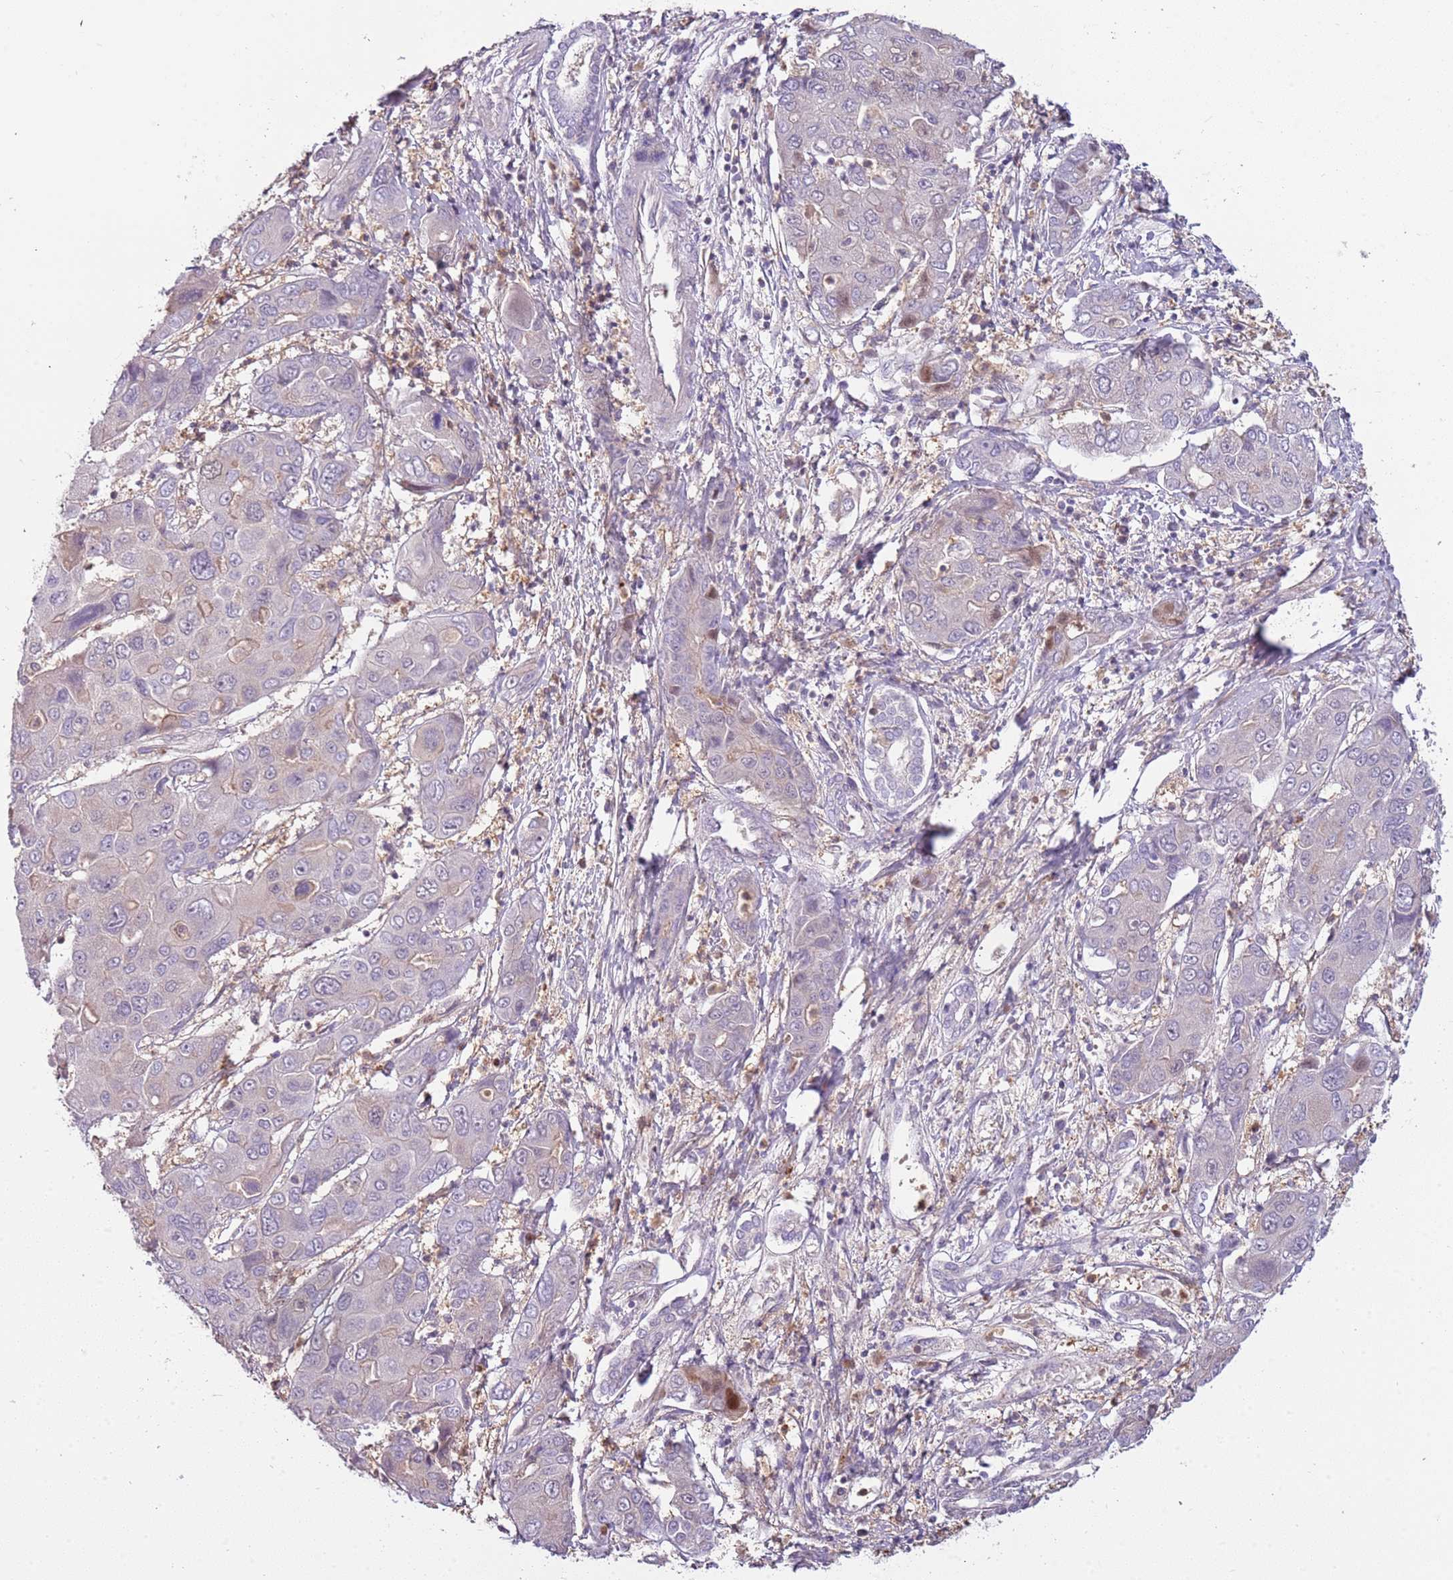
{"staining": {"intensity": "negative", "quantity": "none", "location": "none"}, "tissue": "liver cancer", "cell_type": "Tumor cells", "image_type": "cancer", "snomed": [{"axis": "morphology", "description": "Cholangiocarcinoma"}, {"axis": "topography", "description": "Liver"}], "caption": "Liver cholangiocarcinoma stained for a protein using immunohistochemistry (IHC) shows no positivity tumor cells.", "gene": "ARHGAP5", "patient": {"sex": "male", "age": 67}}